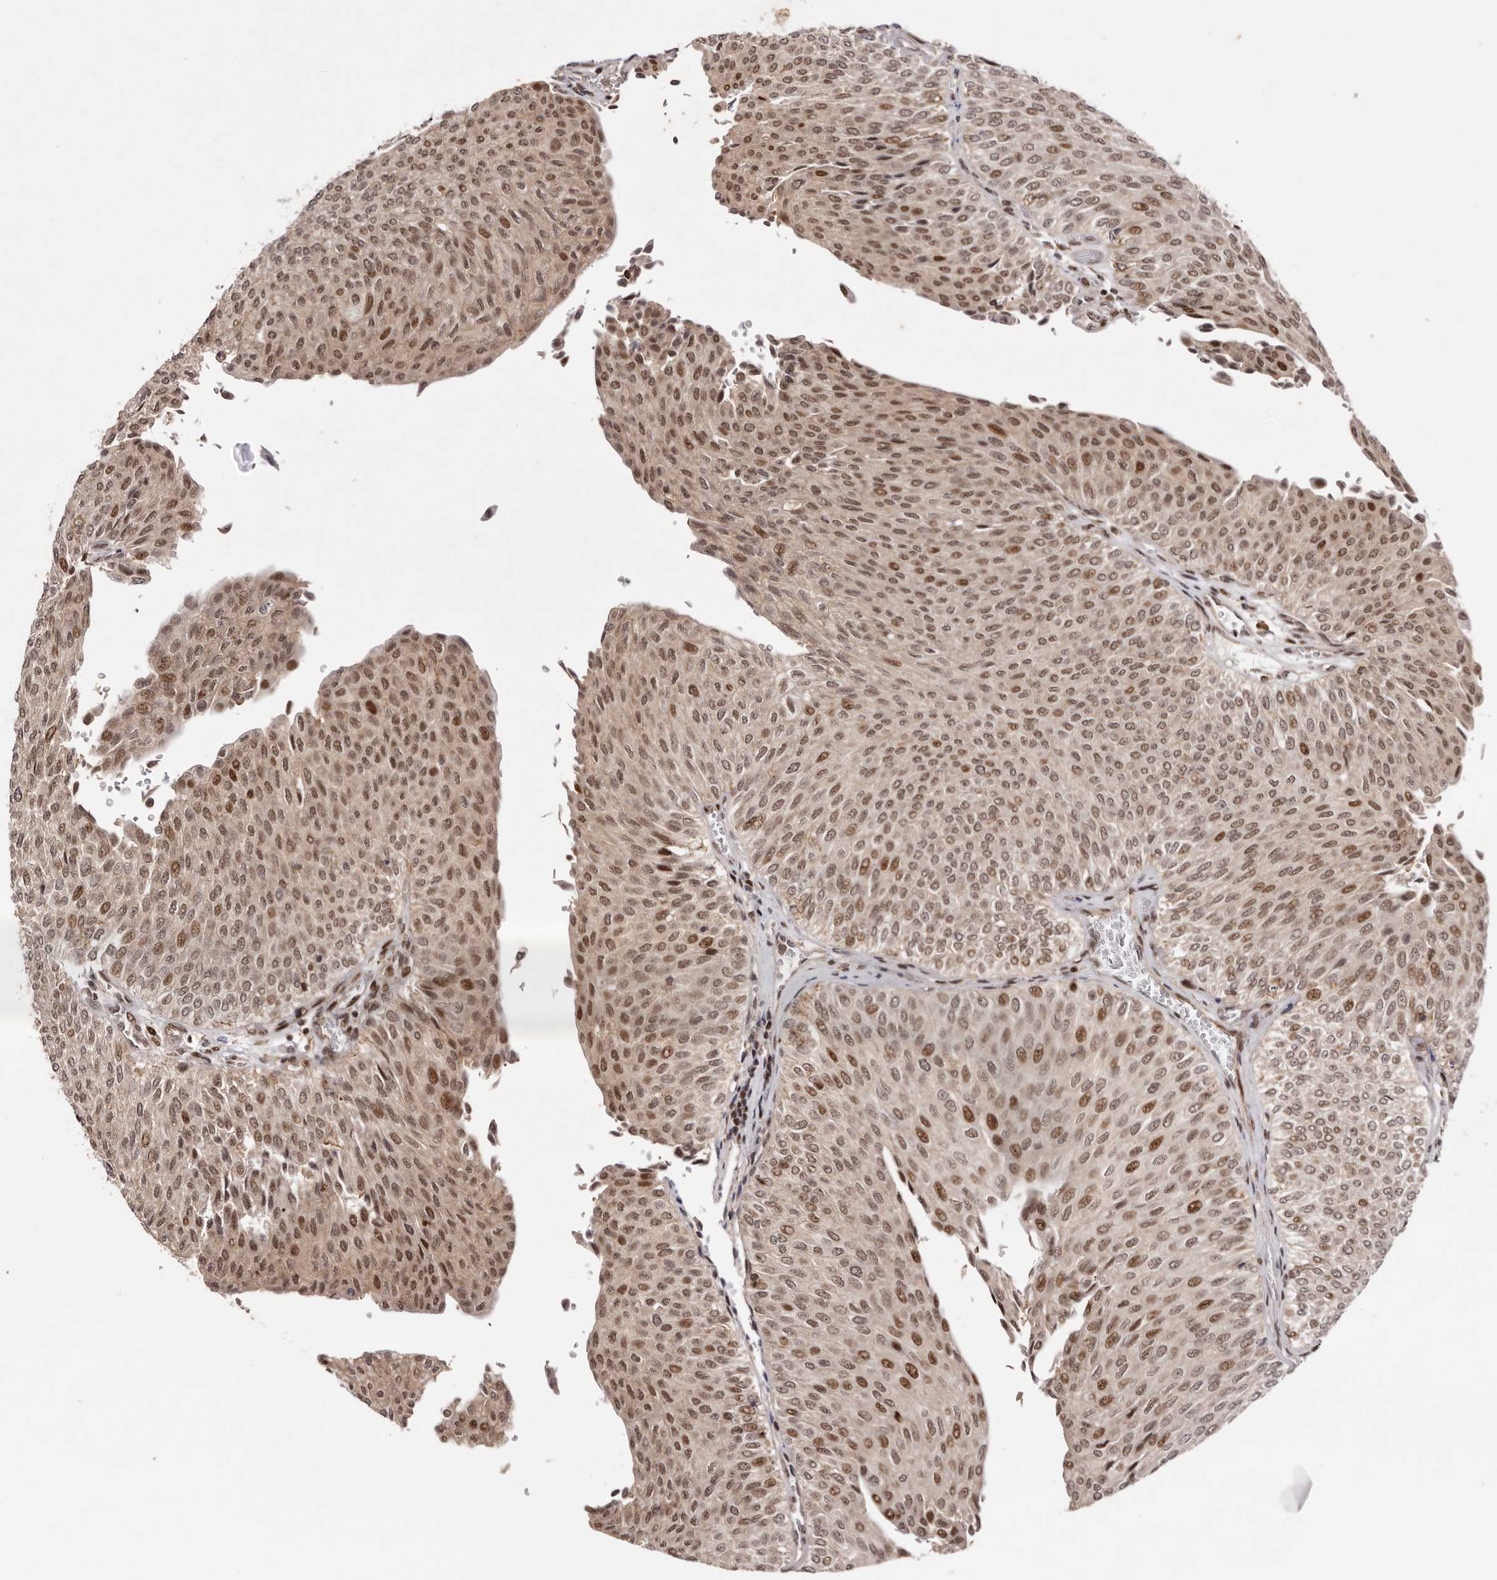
{"staining": {"intensity": "moderate", "quantity": ">75%", "location": "nuclear"}, "tissue": "urothelial cancer", "cell_type": "Tumor cells", "image_type": "cancer", "snomed": [{"axis": "morphology", "description": "Urothelial carcinoma, Low grade"}, {"axis": "topography", "description": "Urinary bladder"}], "caption": "An image of low-grade urothelial carcinoma stained for a protein demonstrates moderate nuclear brown staining in tumor cells. (Stains: DAB in brown, nuclei in blue, Microscopy: brightfield microscopy at high magnification).", "gene": "FBXO5", "patient": {"sex": "male", "age": 78}}